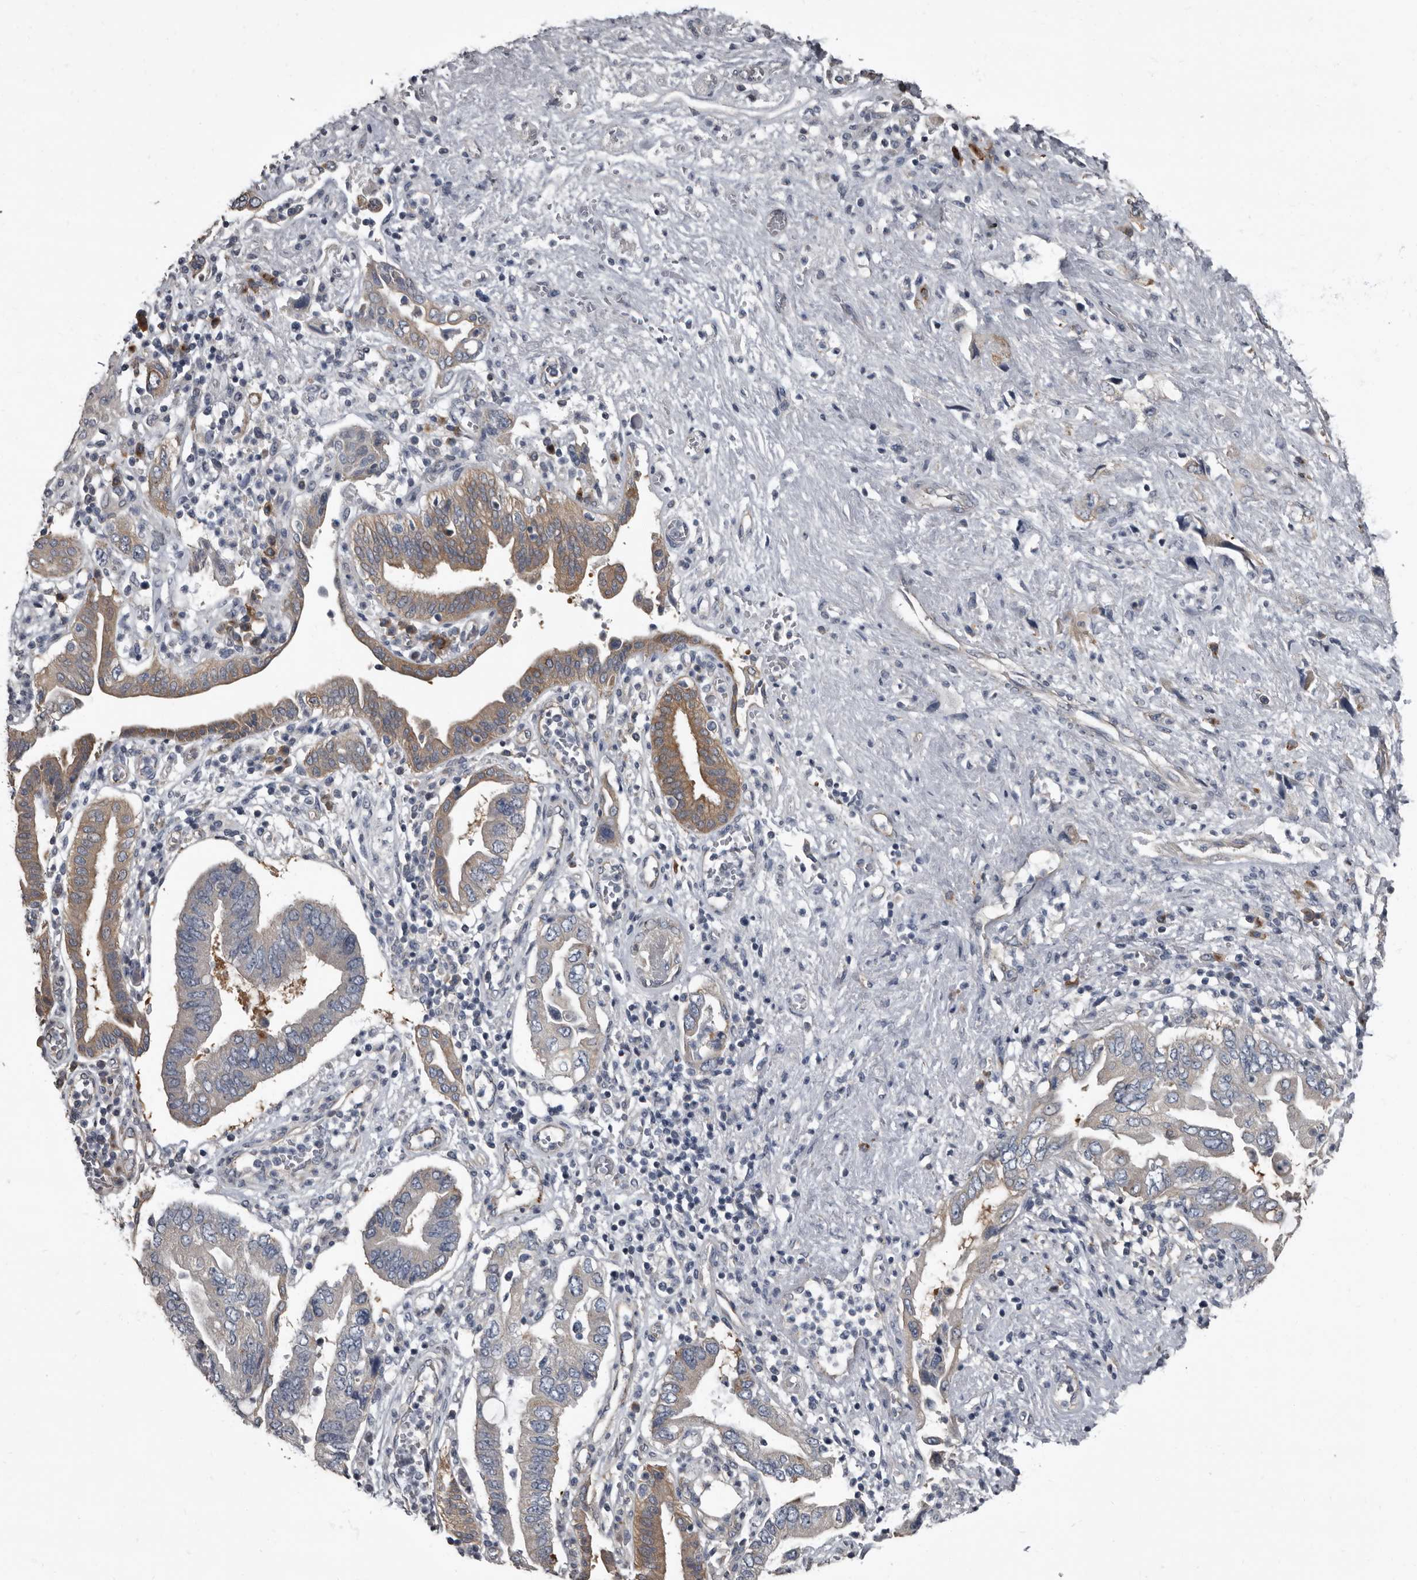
{"staining": {"intensity": "moderate", "quantity": "<25%", "location": "cytoplasmic/membranous"}, "tissue": "pancreatic cancer", "cell_type": "Tumor cells", "image_type": "cancer", "snomed": [{"axis": "morphology", "description": "Adenocarcinoma, NOS"}, {"axis": "topography", "description": "Pancreas"}], "caption": "Immunohistochemistry (IHC) micrograph of neoplastic tissue: human pancreatic cancer stained using immunohistochemistry (IHC) demonstrates low levels of moderate protein expression localized specifically in the cytoplasmic/membranous of tumor cells, appearing as a cytoplasmic/membranous brown color.", "gene": "TPD52L1", "patient": {"sex": "female", "age": 73}}